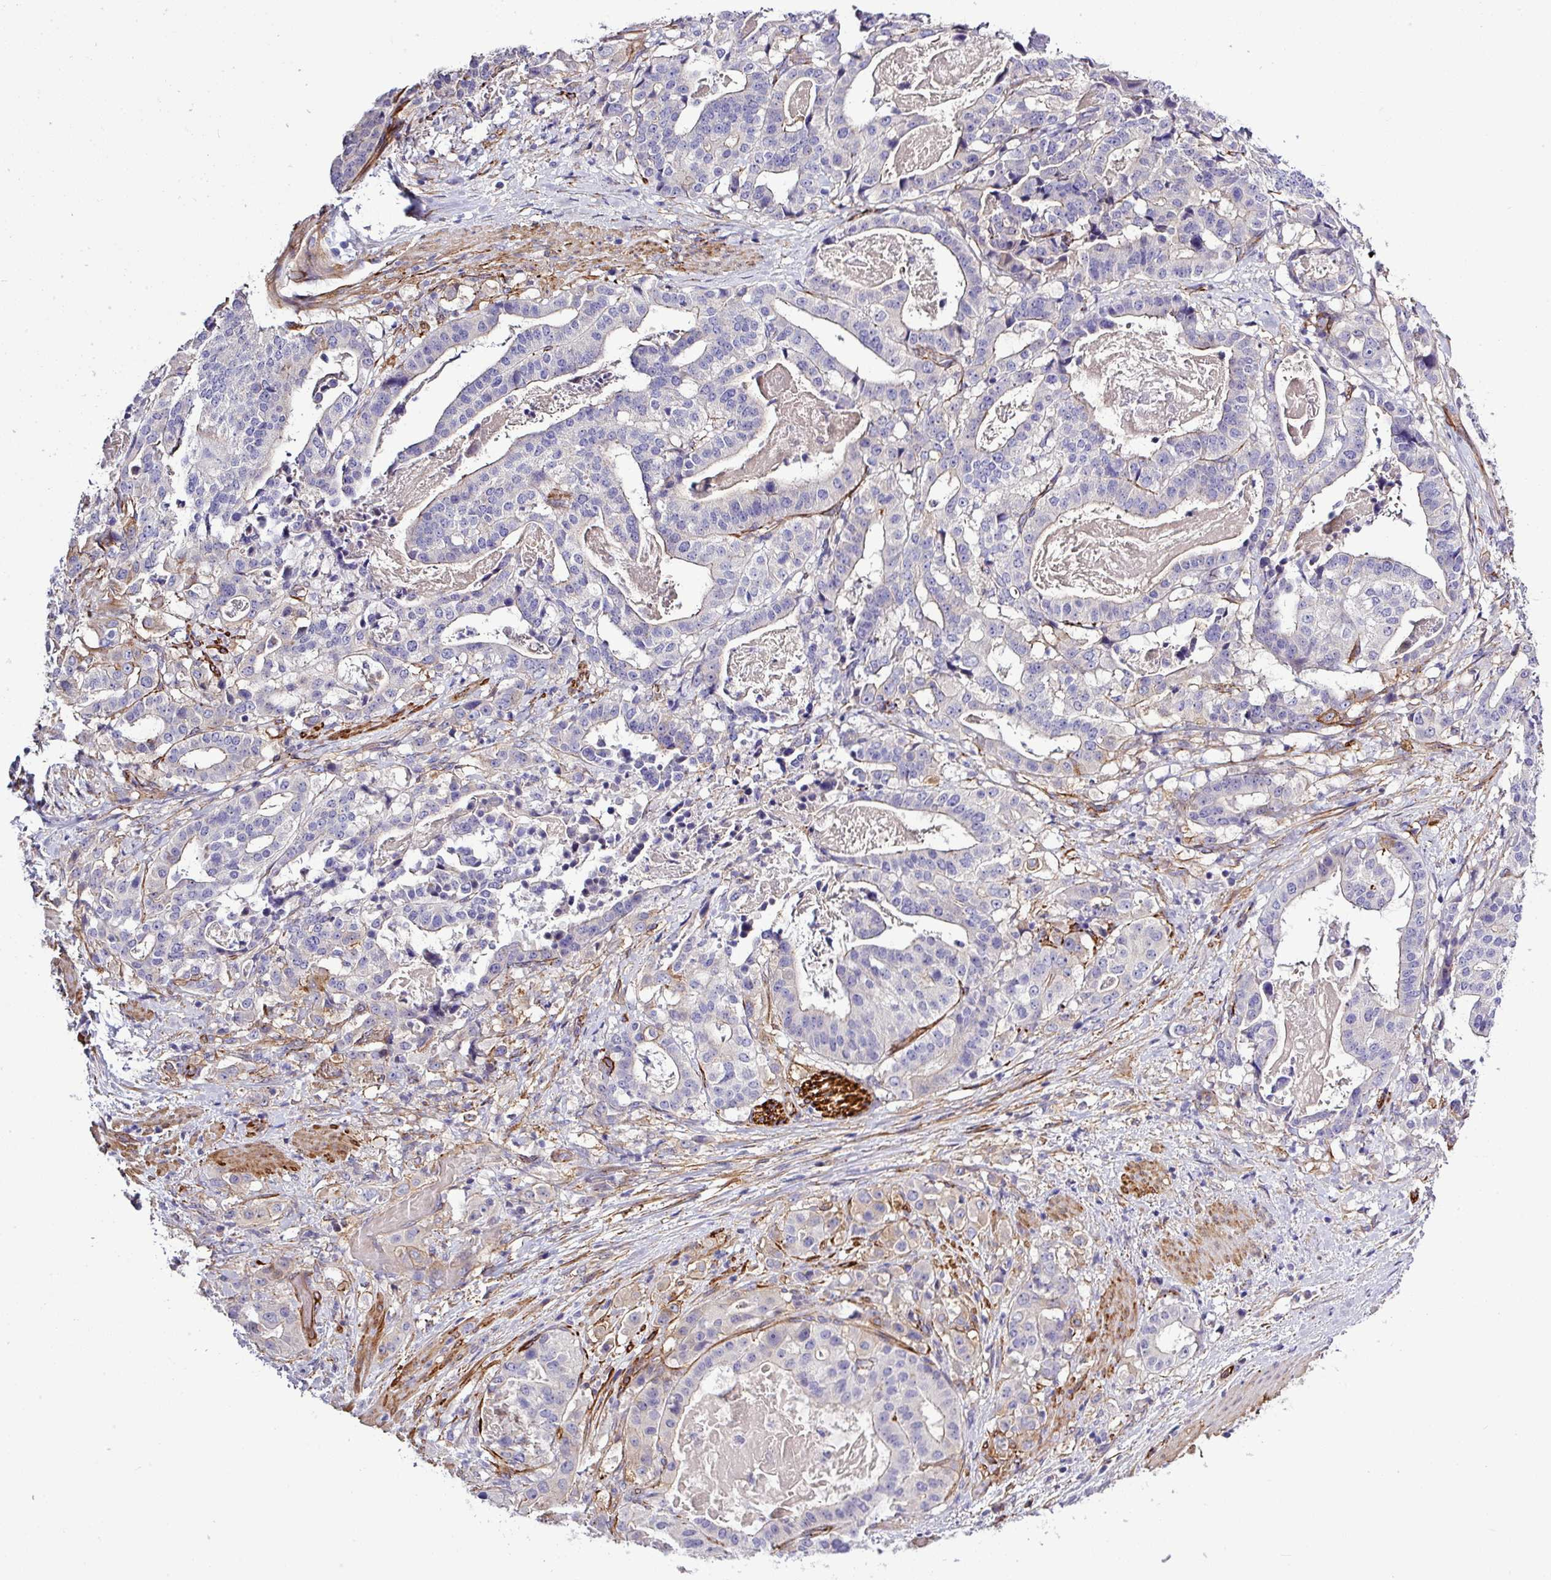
{"staining": {"intensity": "negative", "quantity": "none", "location": "none"}, "tissue": "stomach cancer", "cell_type": "Tumor cells", "image_type": "cancer", "snomed": [{"axis": "morphology", "description": "Adenocarcinoma, NOS"}, {"axis": "topography", "description": "Stomach"}], "caption": "Stomach cancer (adenocarcinoma) was stained to show a protein in brown. There is no significant positivity in tumor cells.", "gene": "PARD6A", "patient": {"sex": "male", "age": 48}}